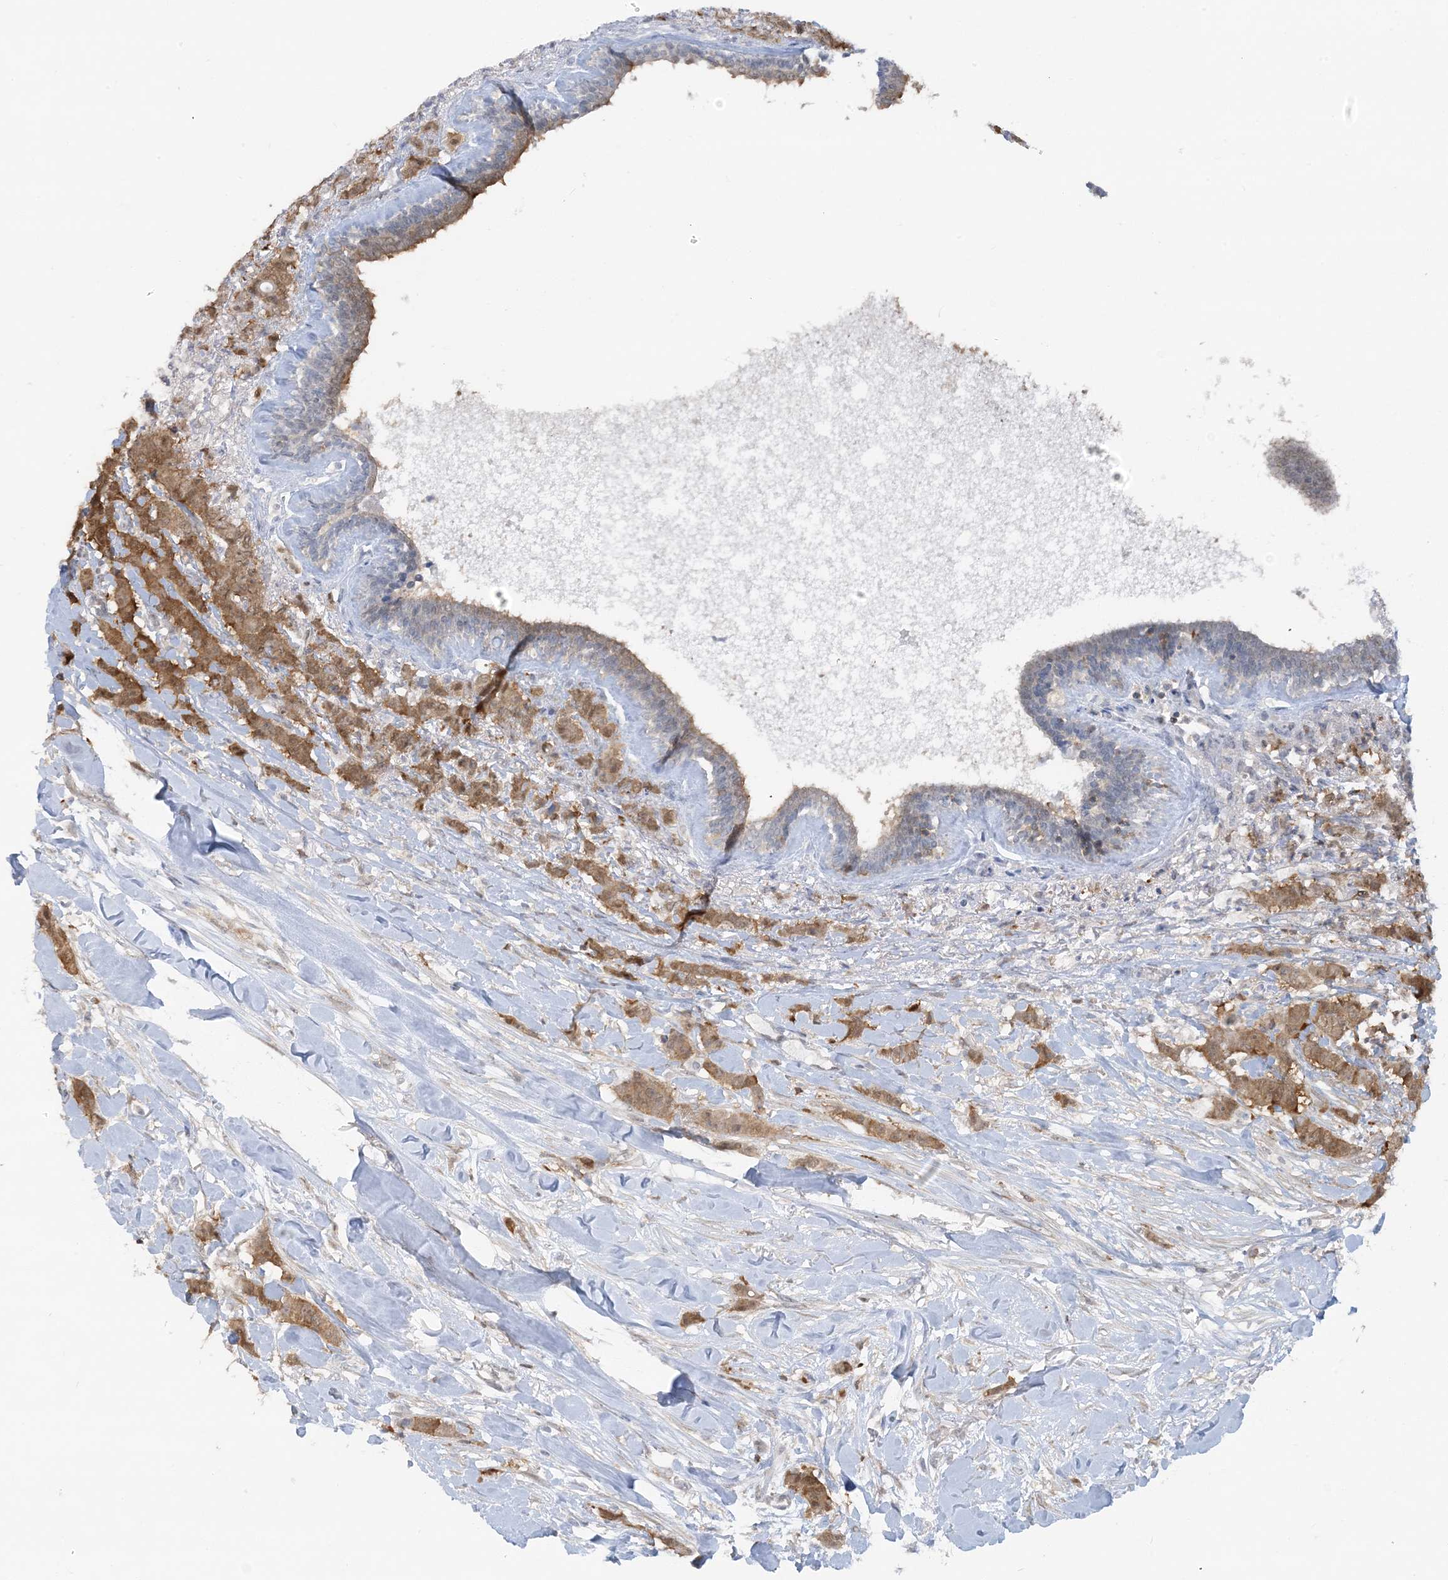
{"staining": {"intensity": "moderate", "quantity": ">75%", "location": "cytoplasmic/membranous"}, "tissue": "breast cancer", "cell_type": "Tumor cells", "image_type": "cancer", "snomed": [{"axis": "morphology", "description": "Duct carcinoma"}, {"axis": "topography", "description": "Breast"}], "caption": "The immunohistochemical stain highlights moderate cytoplasmic/membranous staining in tumor cells of breast infiltrating ductal carcinoma tissue.", "gene": "OGA", "patient": {"sex": "female", "age": 40}}